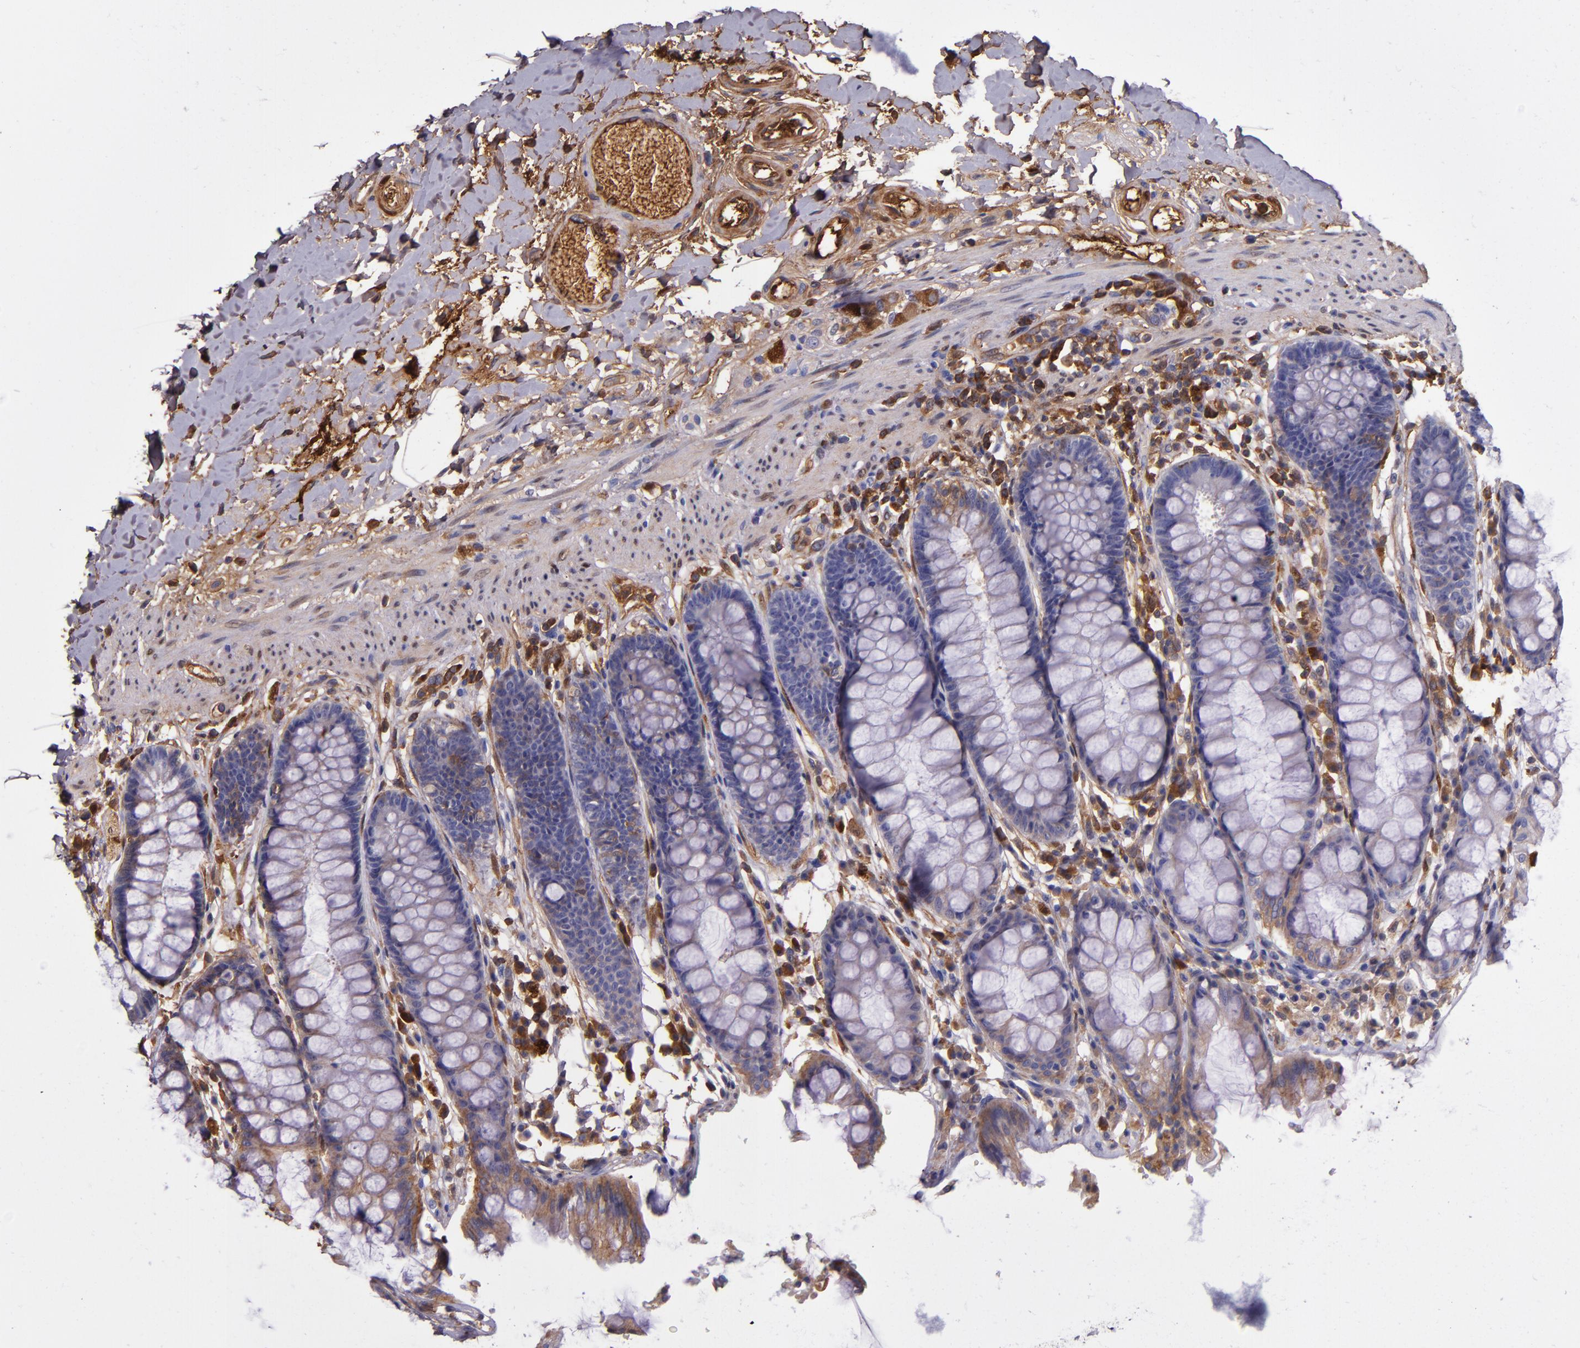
{"staining": {"intensity": "negative", "quantity": "none", "location": "none"}, "tissue": "rectum", "cell_type": "Glandular cells", "image_type": "normal", "snomed": [{"axis": "morphology", "description": "Normal tissue, NOS"}, {"axis": "topography", "description": "Rectum"}], "caption": "This photomicrograph is of normal rectum stained with immunohistochemistry (IHC) to label a protein in brown with the nuclei are counter-stained blue. There is no positivity in glandular cells. The staining was performed using DAB (3,3'-diaminobenzidine) to visualize the protein expression in brown, while the nuclei were stained in blue with hematoxylin (Magnification: 20x).", "gene": "CLEC3B", "patient": {"sex": "female", "age": 46}}